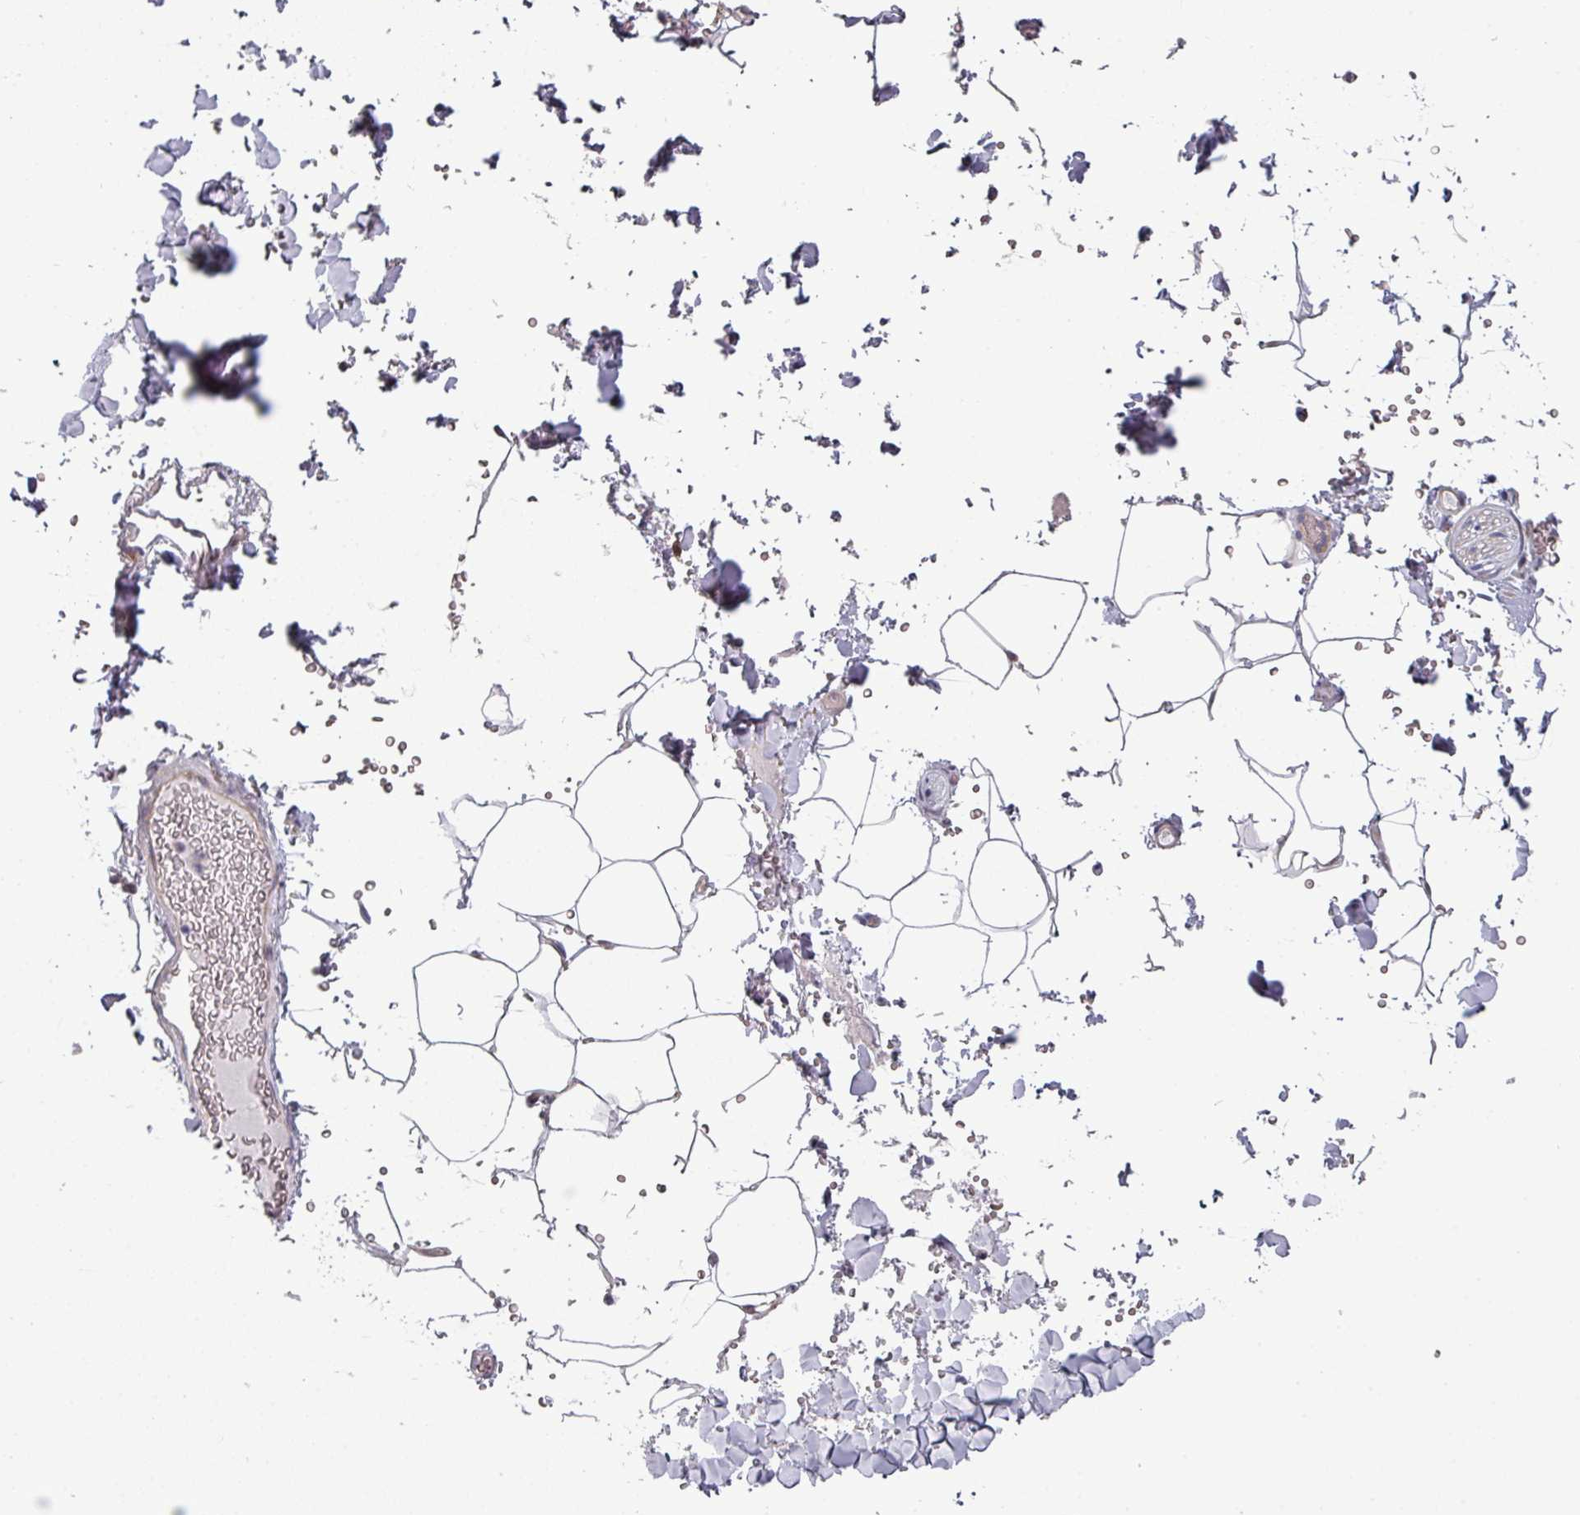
{"staining": {"intensity": "negative", "quantity": "none", "location": "none"}, "tissue": "adipose tissue", "cell_type": "Adipocytes", "image_type": "normal", "snomed": [{"axis": "morphology", "description": "Normal tissue, NOS"}, {"axis": "topography", "description": "Rectum"}, {"axis": "topography", "description": "Peripheral nerve tissue"}], "caption": "High magnification brightfield microscopy of unremarkable adipose tissue stained with DAB (3,3'-diaminobenzidine) (brown) and counterstained with hematoxylin (blue): adipocytes show no significant positivity.", "gene": "PRAMEF12", "patient": {"sex": "female", "age": 69}}